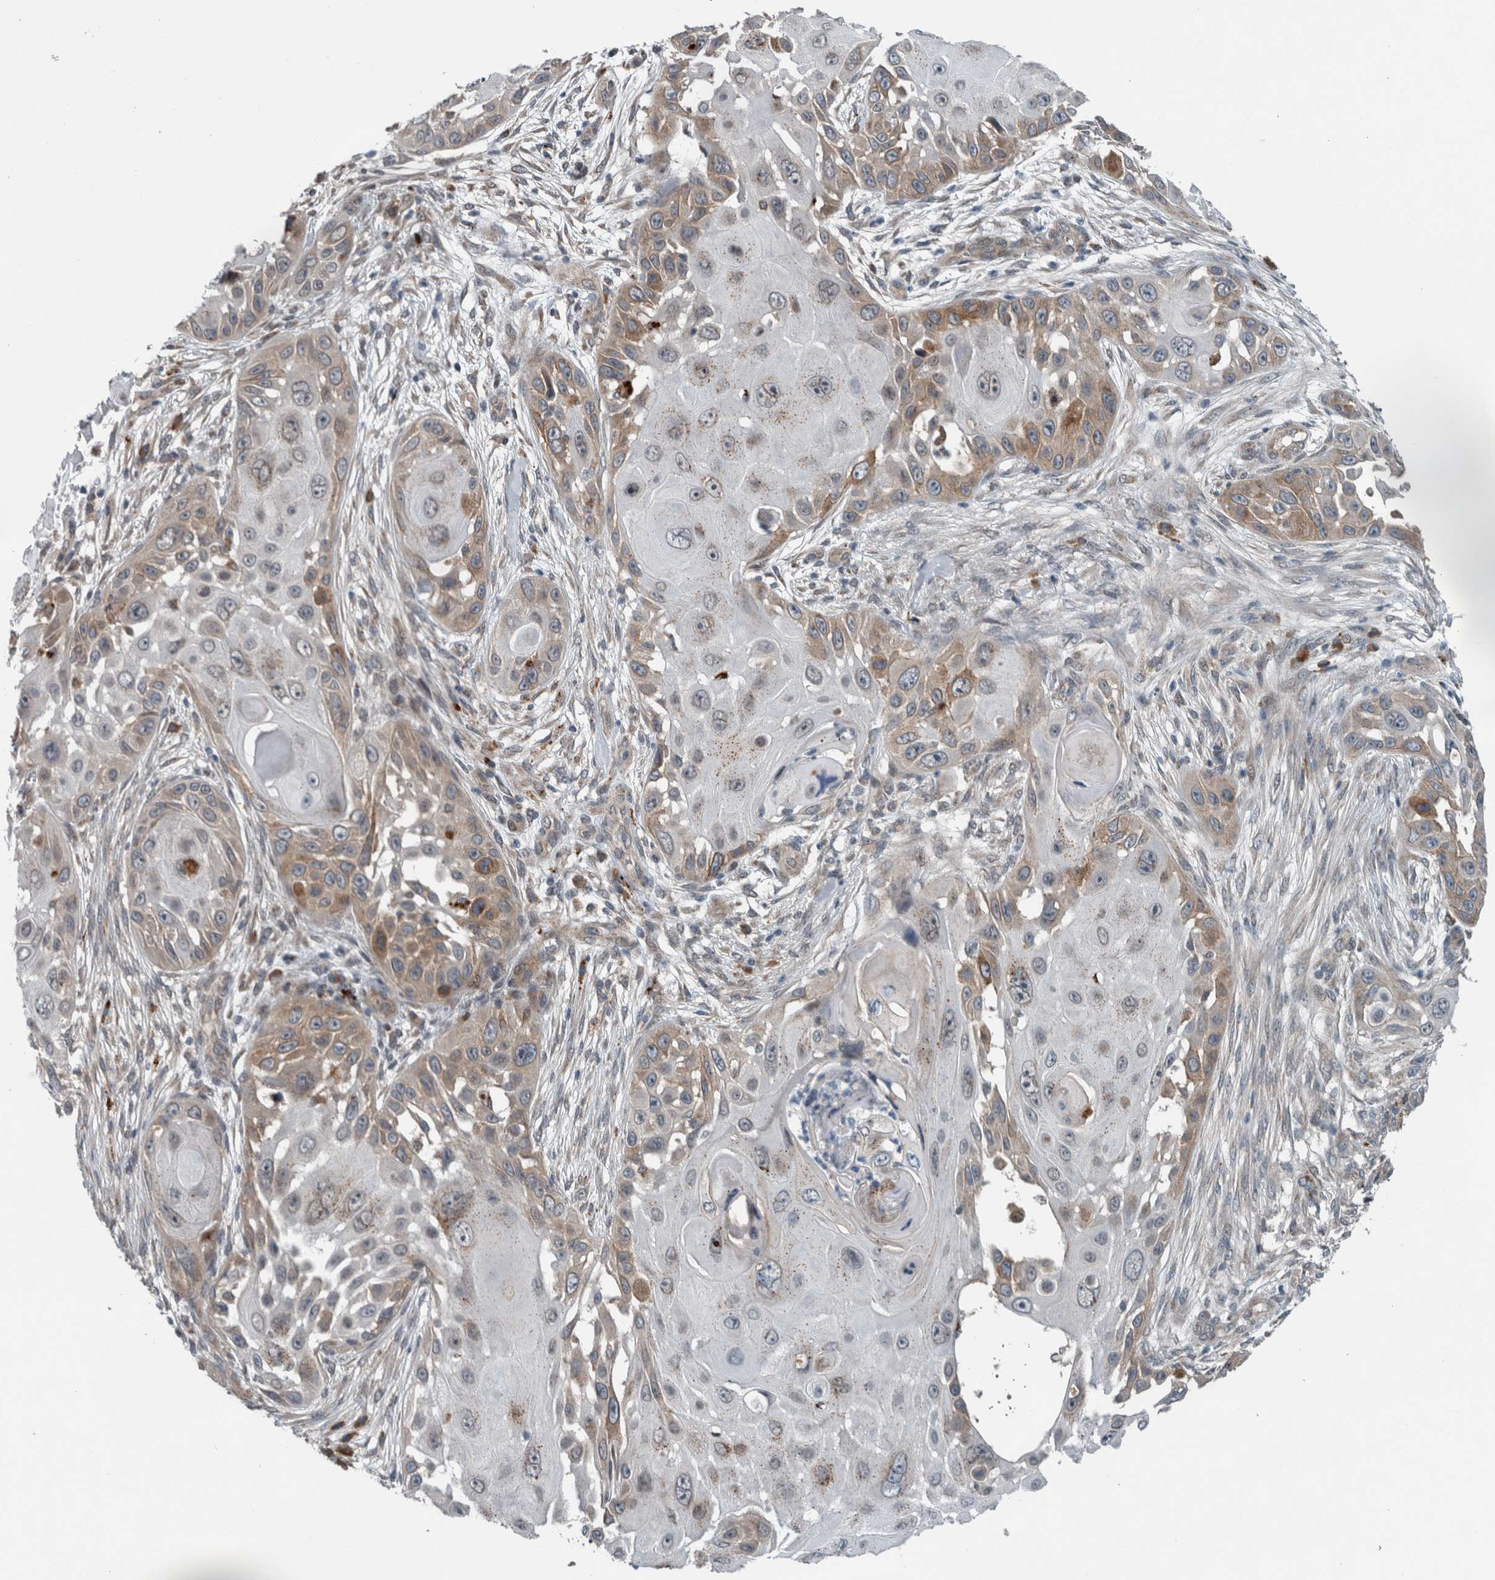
{"staining": {"intensity": "moderate", "quantity": "<25%", "location": "cytoplasmic/membranous"}, "tissue": "skin cancer", "cell_type": "Tumor cells", "image_type": "cancer", "snomed": [{"axis": "morphology", "description": "Squamous cell carcinoma, NOS"}, {"axis": "topography", "description": "Skin"}], "caption": "IHC micrograph of neoplastic tissue: human skin squamous cell carcinoma stained using IHC reveals low levels of moderate protein expression localized specifically in the cytoplasmic/membranous of tumor cells, appearing as a cytoplasmic/membranous brown color.", "gene": "GBA2", "patient": {"sex": "female", "age": 44}}